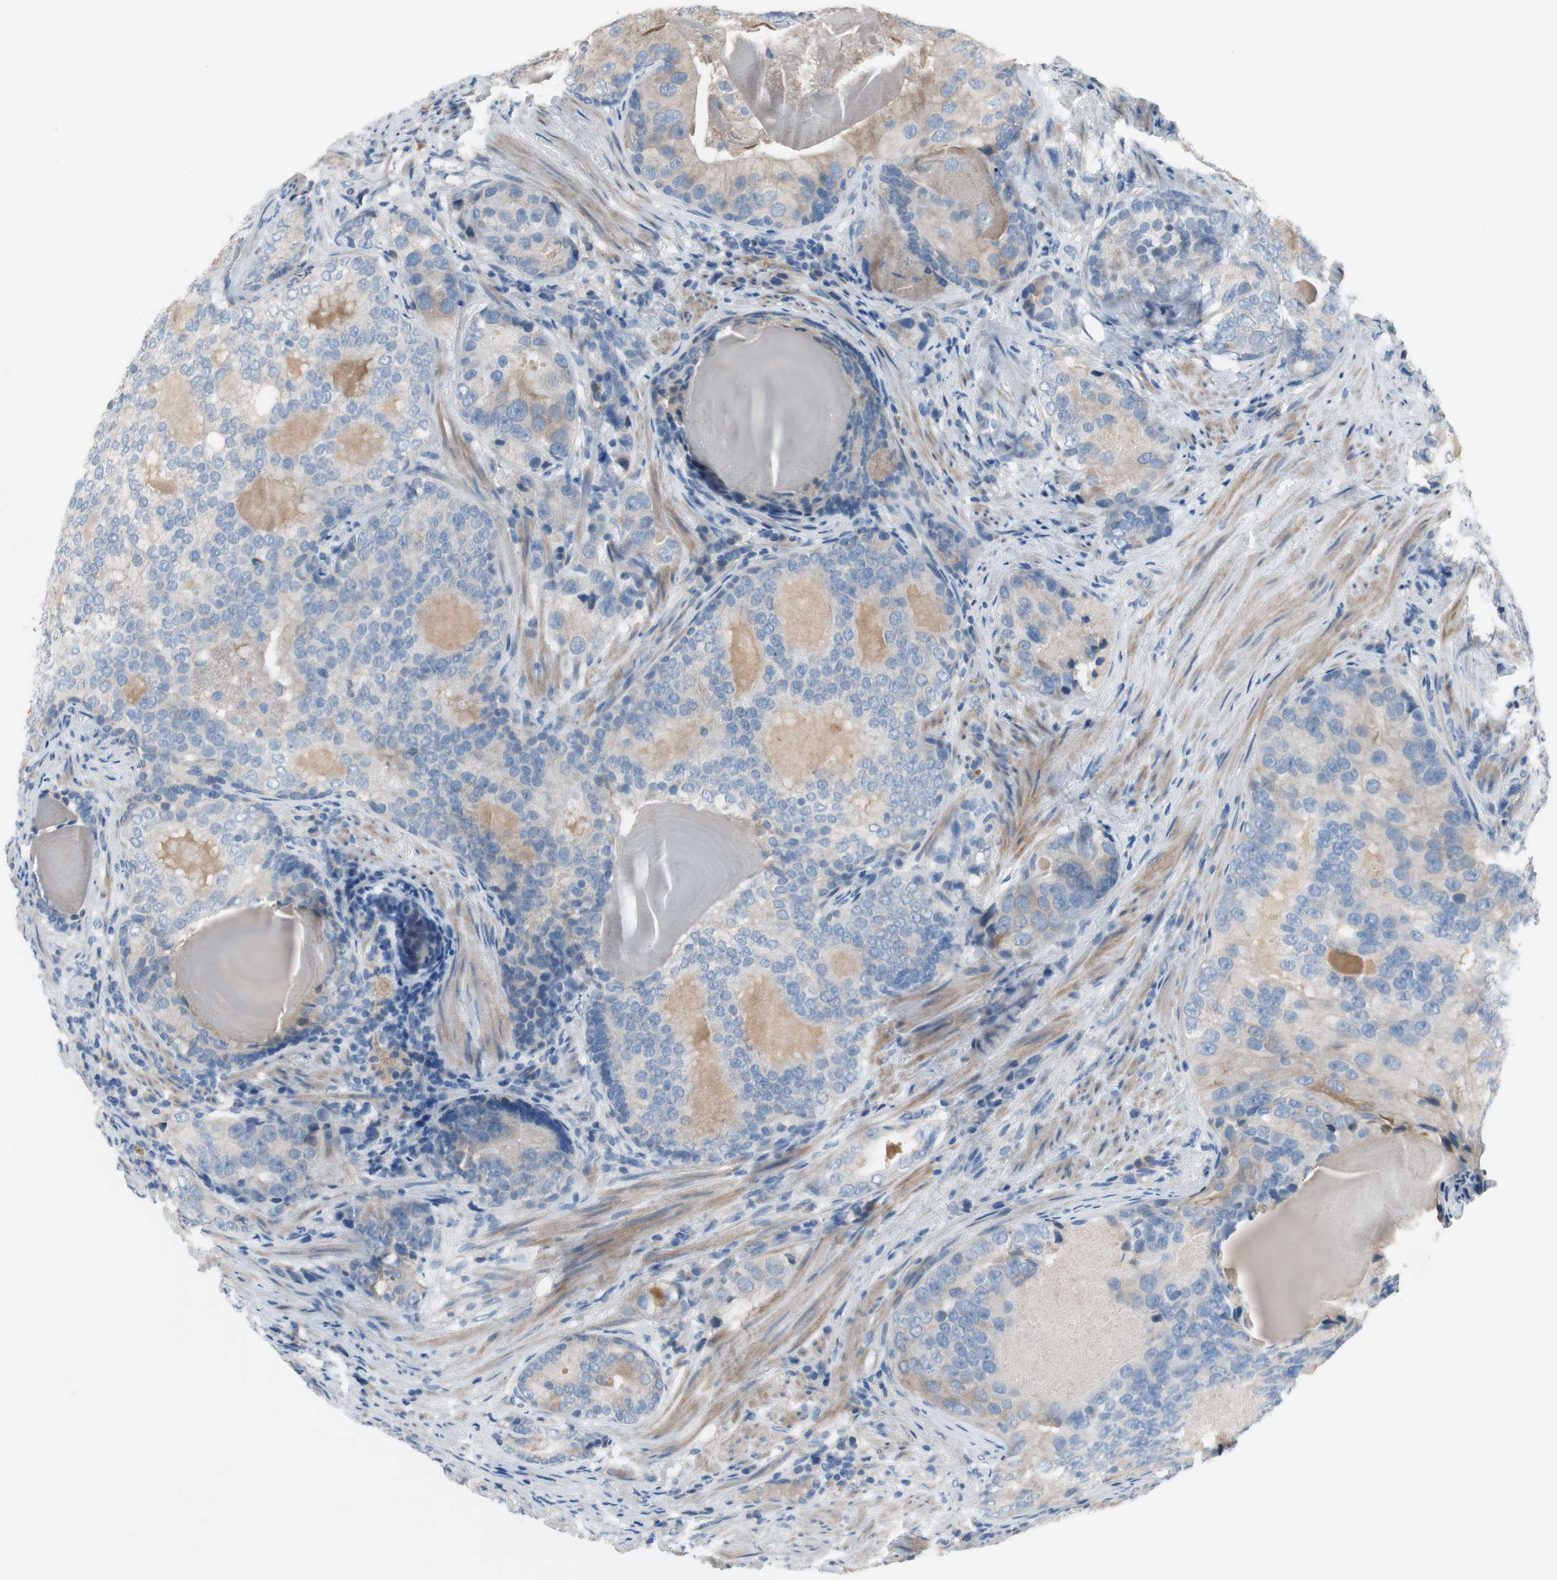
{"staining": {"intensity": "moderate", "quantity": "<25%", "location": "cytoplasmic/membranous"}, "tissue": "prostate cancer", "cell_type": "Tumor cells", "image_type": "cancer", "snomed": [{"axis": "morphology", "description": "Adenocarcinoma, High grade"}, {"axis": "topography", "description": "Prostate"}], "caption": "Immunohistochemical staining of prostate cancer shows low levels of moderate cytoplasmic/membranous staining in approximately <25% of tumor cells.", "gene": "FDFT1", "patient": {"sex": "male", "age": 66}}